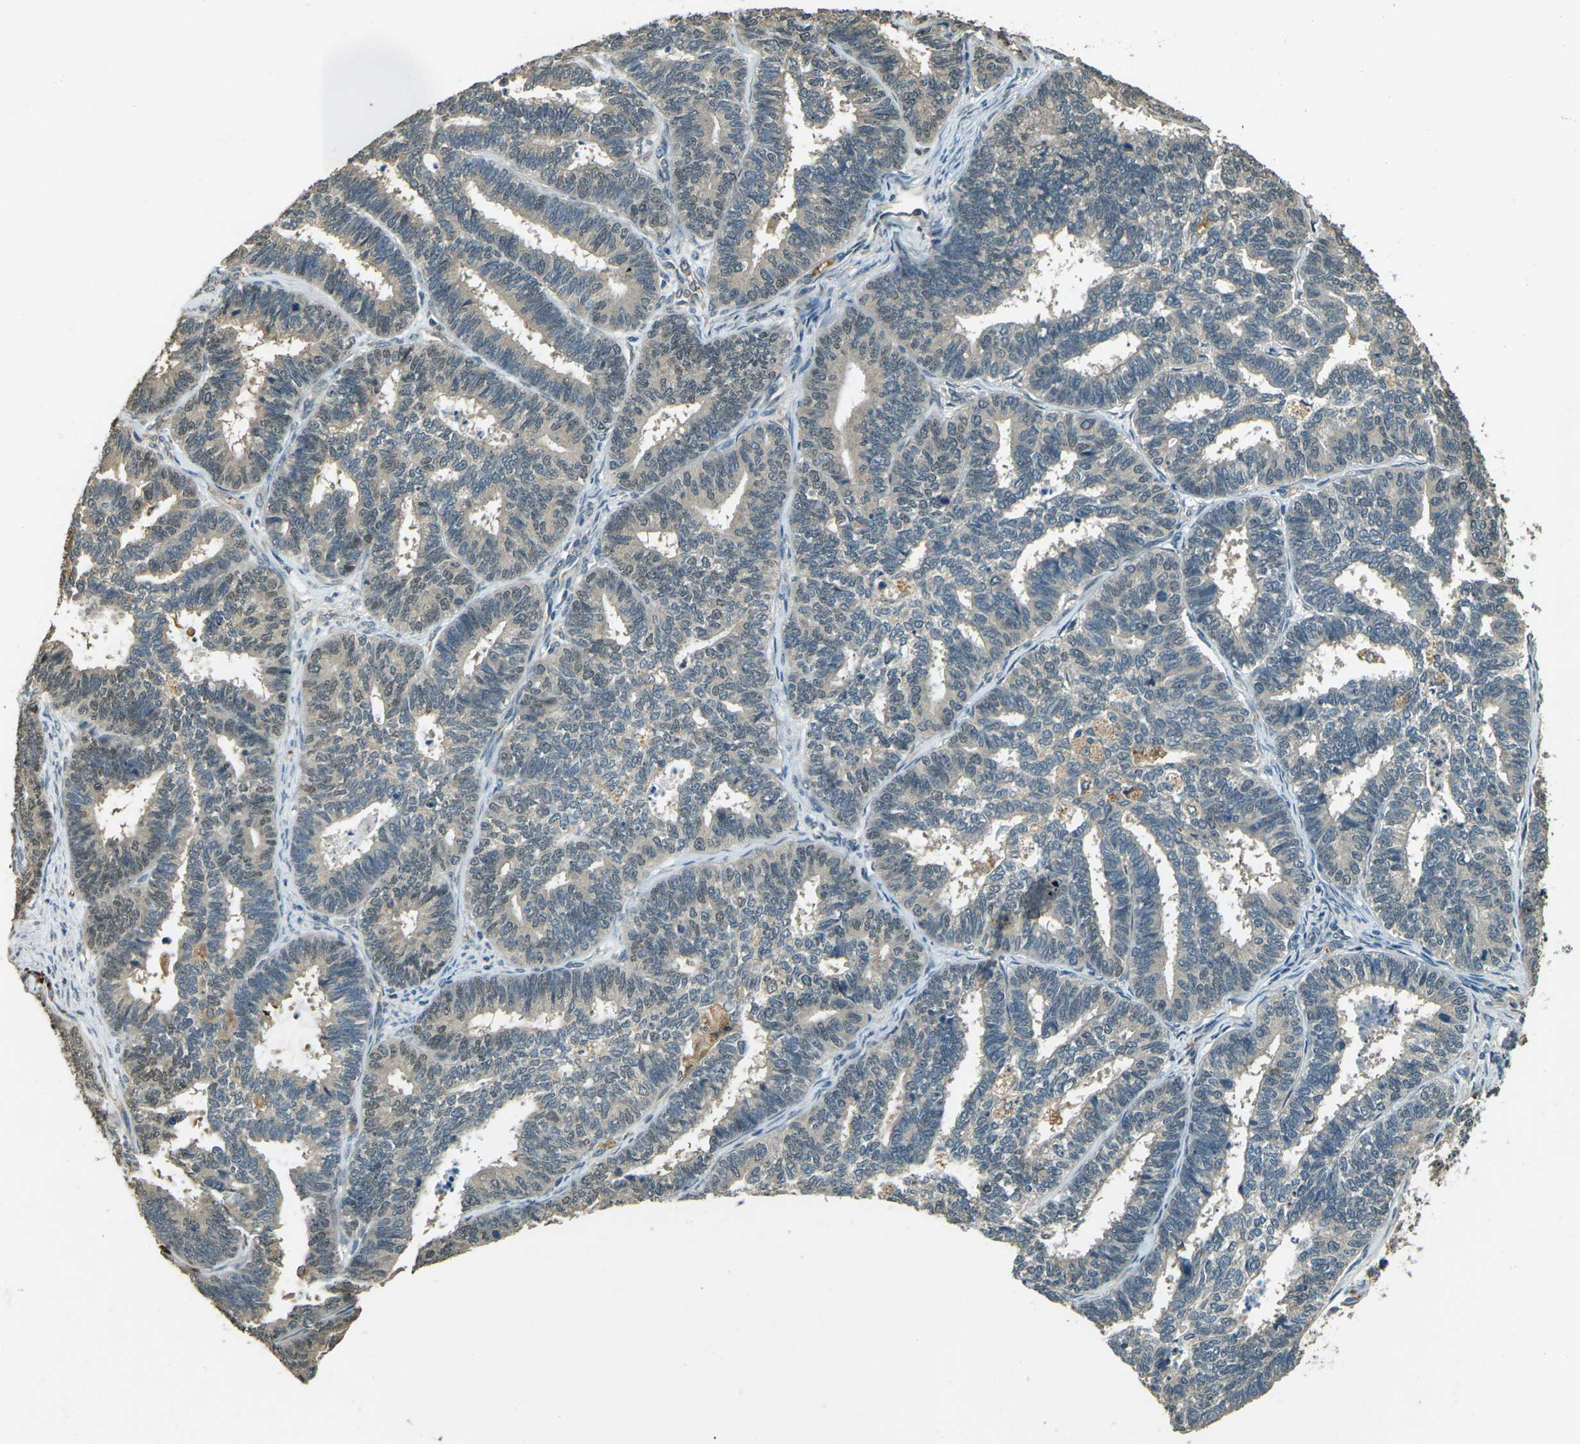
{"staining": {"intensity": "weak", "quantity": ">75%", "location": "cytoplasmic/membranous"}, "tissue": "endometrial cancer", "cell_type": "Tumor cells", "image_type": "cancer", "snomed": [{"axis": "morphology", "description": "Adenocarcinoma, NOS"}, {"axis": "topography", "description": "Endometrium"}], "caption": "Protein staining demonstrates weak cytoplasmic/membranous positivity in approximately >75% of tumor cells in adenocarcinoma (endometrial).", "gene": "TOR1A", "patient": {"sex": "female", "age": 70}}